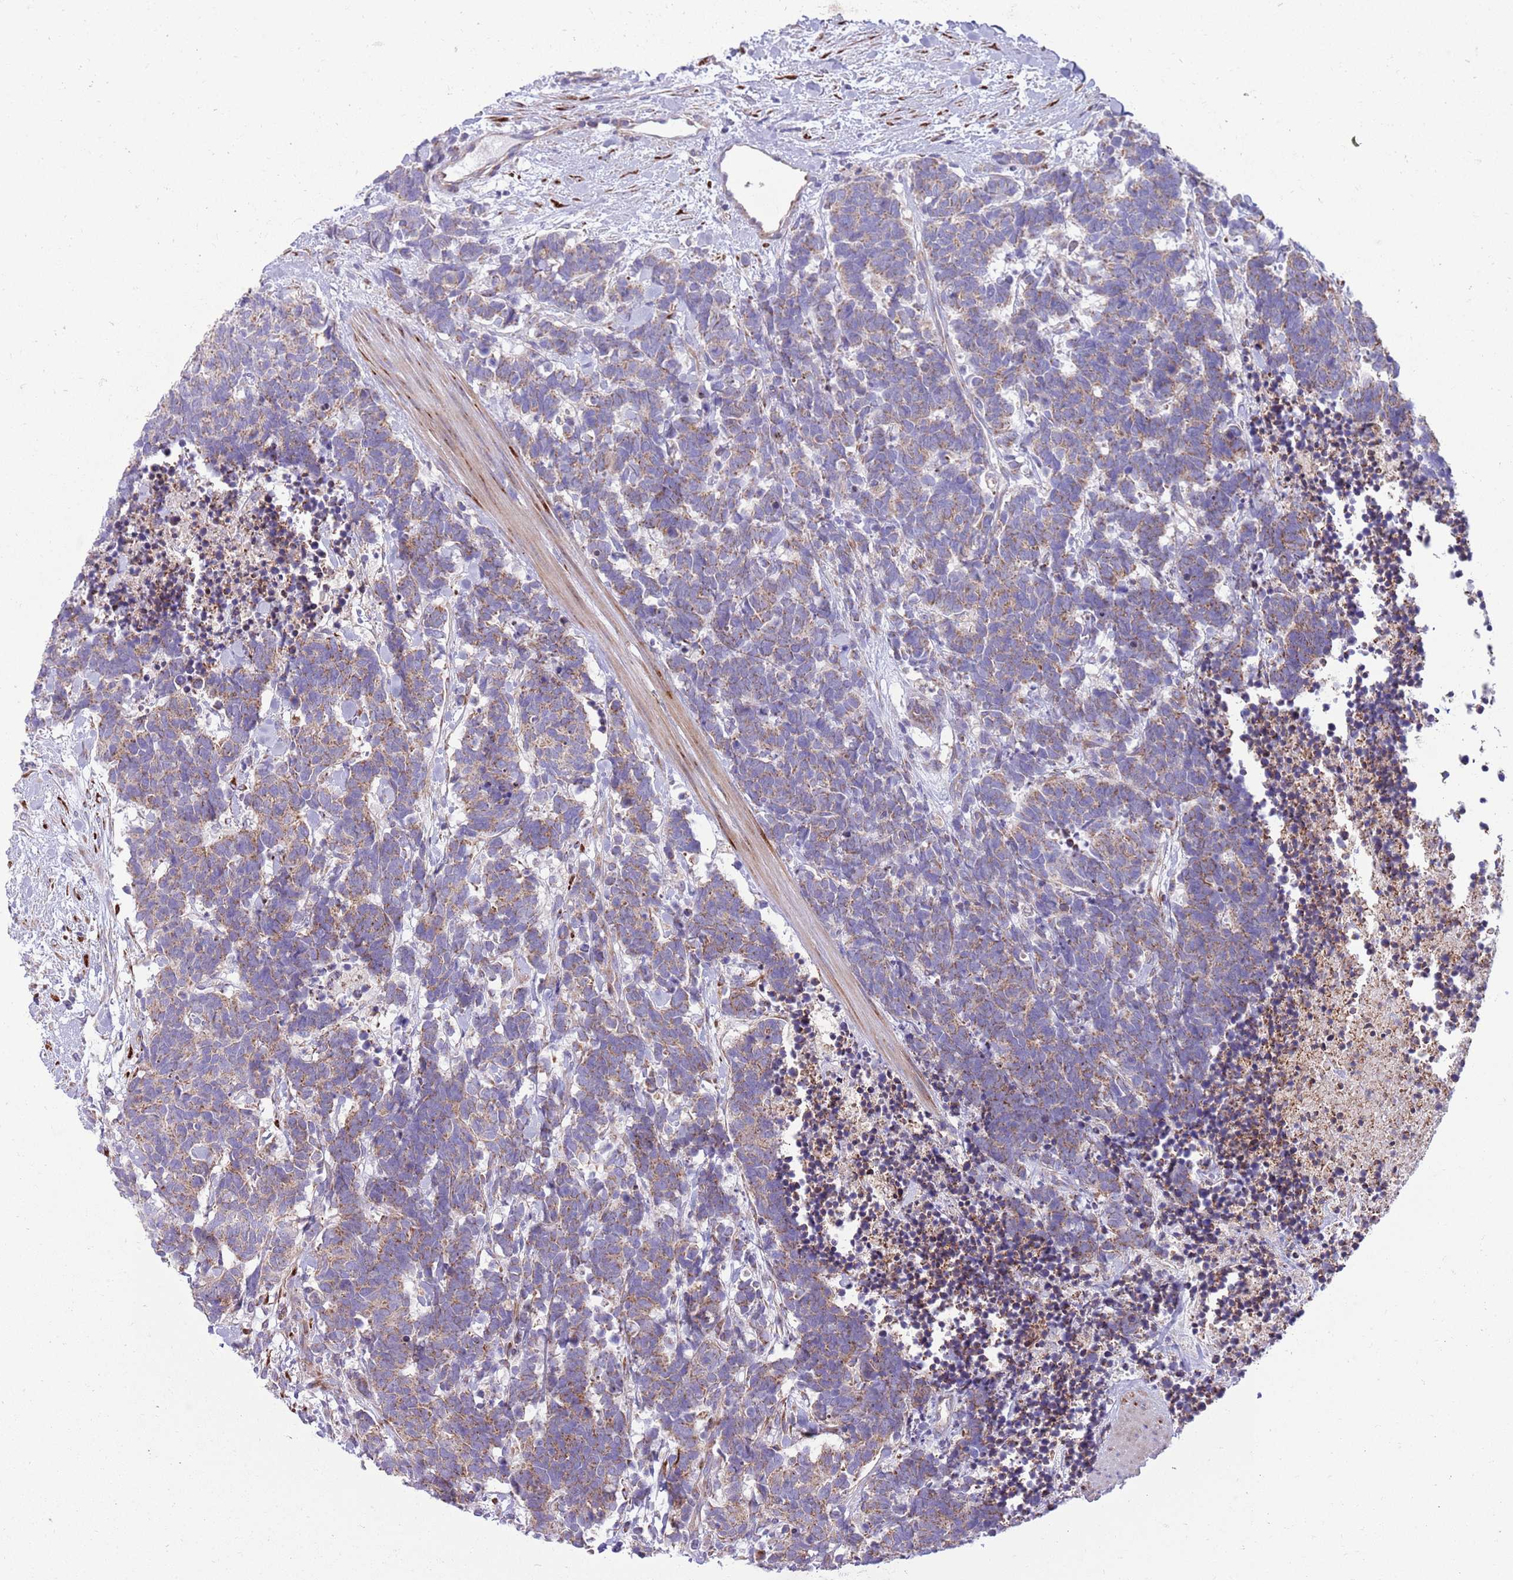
{"staining": {"intensity": "moderate", "quantity": "25%-75%", "location": "cytoplasmic/membranous"}, "tissue": "carcinoid", "cell_type": "Tumor cells", "image_type": "cancer", "snomed": [{"axis": "morphology", "description": "Carcinoma, NOS"}, {"axis": "morphology", "description": "Carcinoid, malignant, NOS"}, {"axis": "topography", "description": "Prostate"}], "caption": "Carcinoid was stained to show a protein in brown. There is medium levels of moderate cytoplasmic/membranous expression in about 25%-75% of tumor cells. (brown staining indicates protein expression, while blue staining denotes nuclei).", "gene": "TOMM5", "patient": {"sex": "male", "age": 57}}